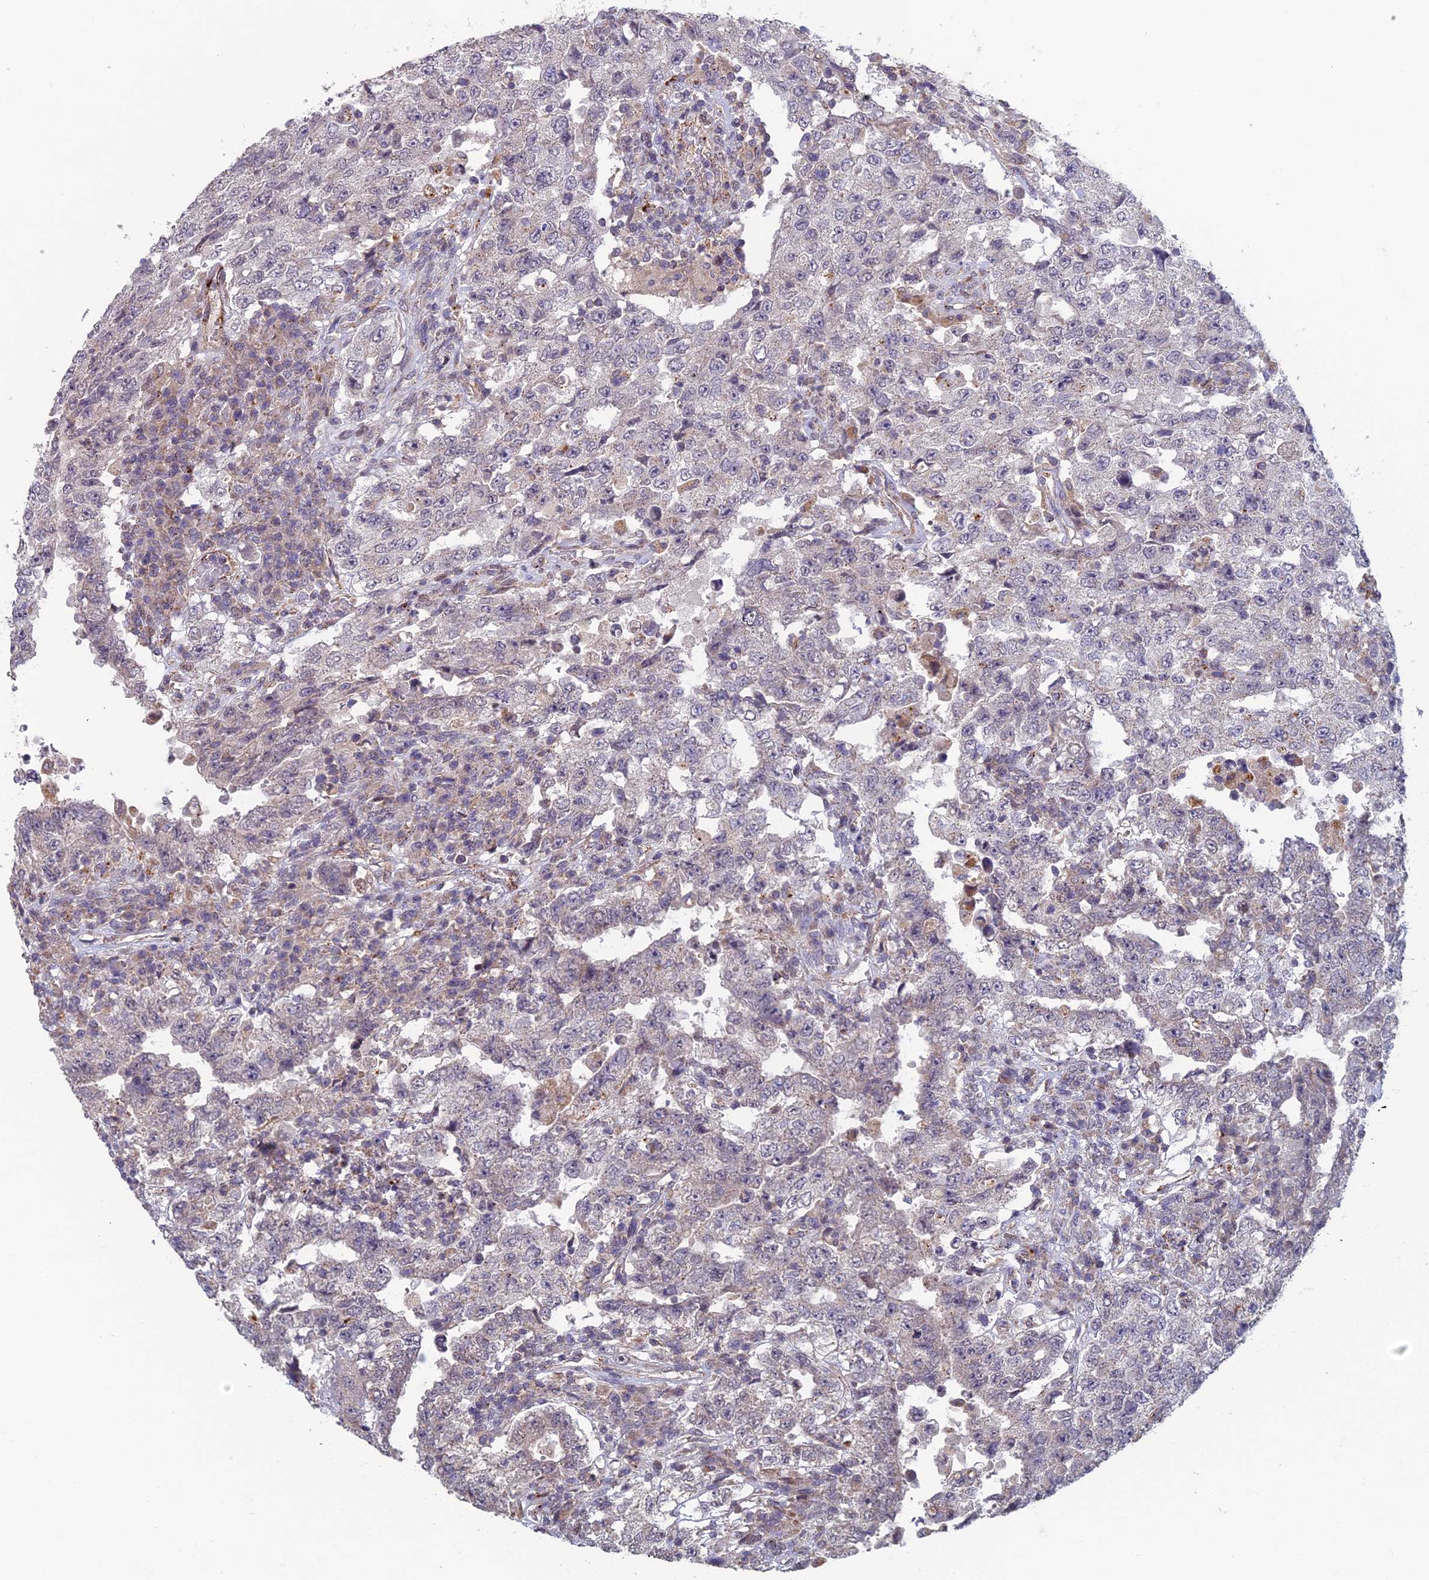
{"staining": {"intensity": "weak", "quantity": "<25%", "location": "cytoplasmic/membranous"}, "tissue": "testis cancer", "cell_type": "Tumor cells", "image_type": "cancer", "snomed": [{"axis": "morphology", "description": "Carcinoma, Embryonal, NOS"}, {"axis": "topography", "description": "Testis"}], "caption": "A photomicrograph of testis cancer (embryonal carcinoma) stained for a protein demonstrates no brown staining in tumor cells.", "gene": "FOXS1", "patient": {"sex": "male", "age": 26}}